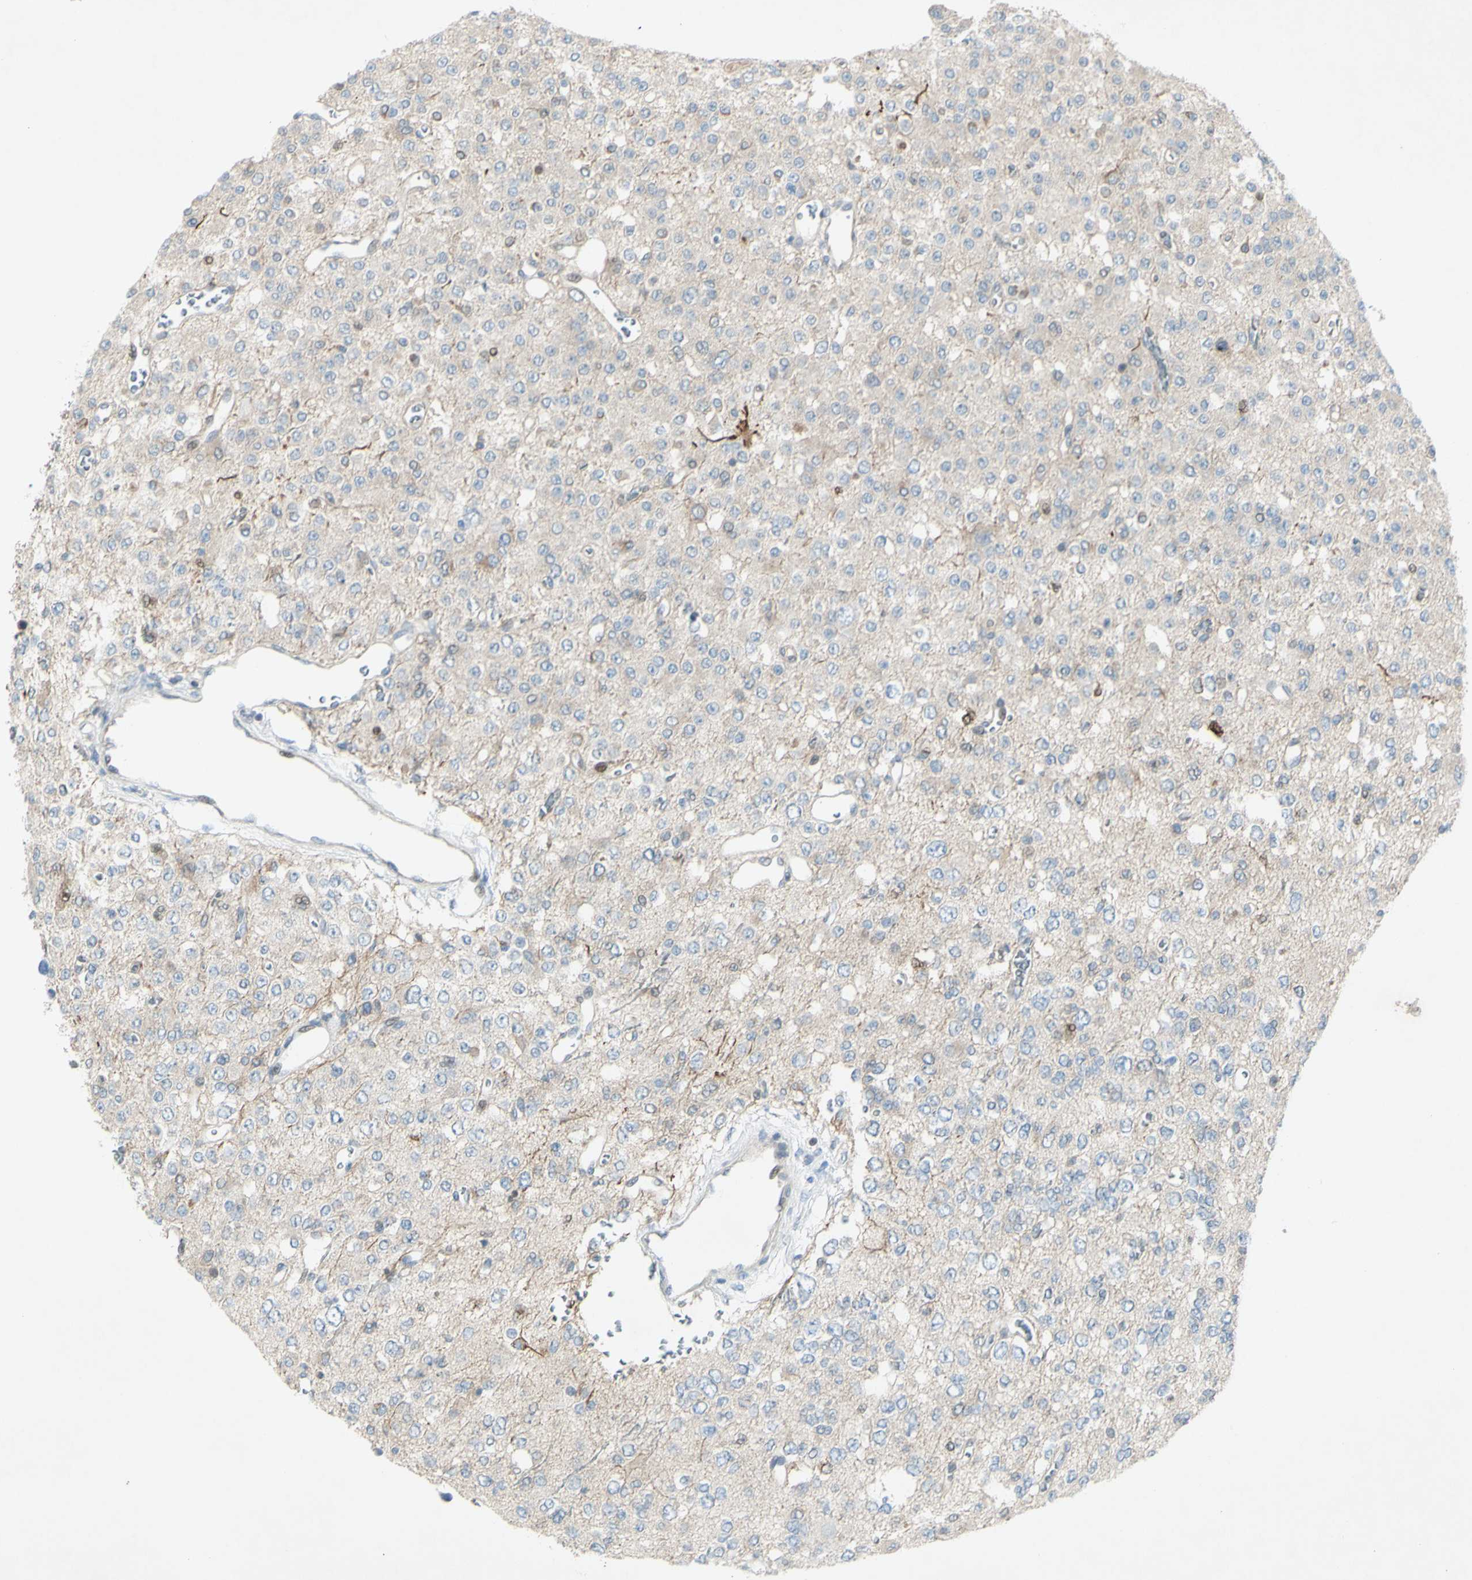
{"staining": {"intensity": "weak", "quantity": "25%-75%", "location": "cytoplasmic/membranous"}, "tissue": "glioma", "cell_type": "Tumor cells", "image_type": "cancer", "snomed": [{"axis": "morphology", "description": "Glioma, malignant, Low grade"}, {"axis": "topography", "description": "Brain"}], "caption": "Brown immunohistochemical staining in malignant low-grade glioma displays weak cytoplasmic/membranous positivity in about 25%-75% of tumor cells.", "gene": "C1orf159", "patient": {"sex": "male", "age": 38}}